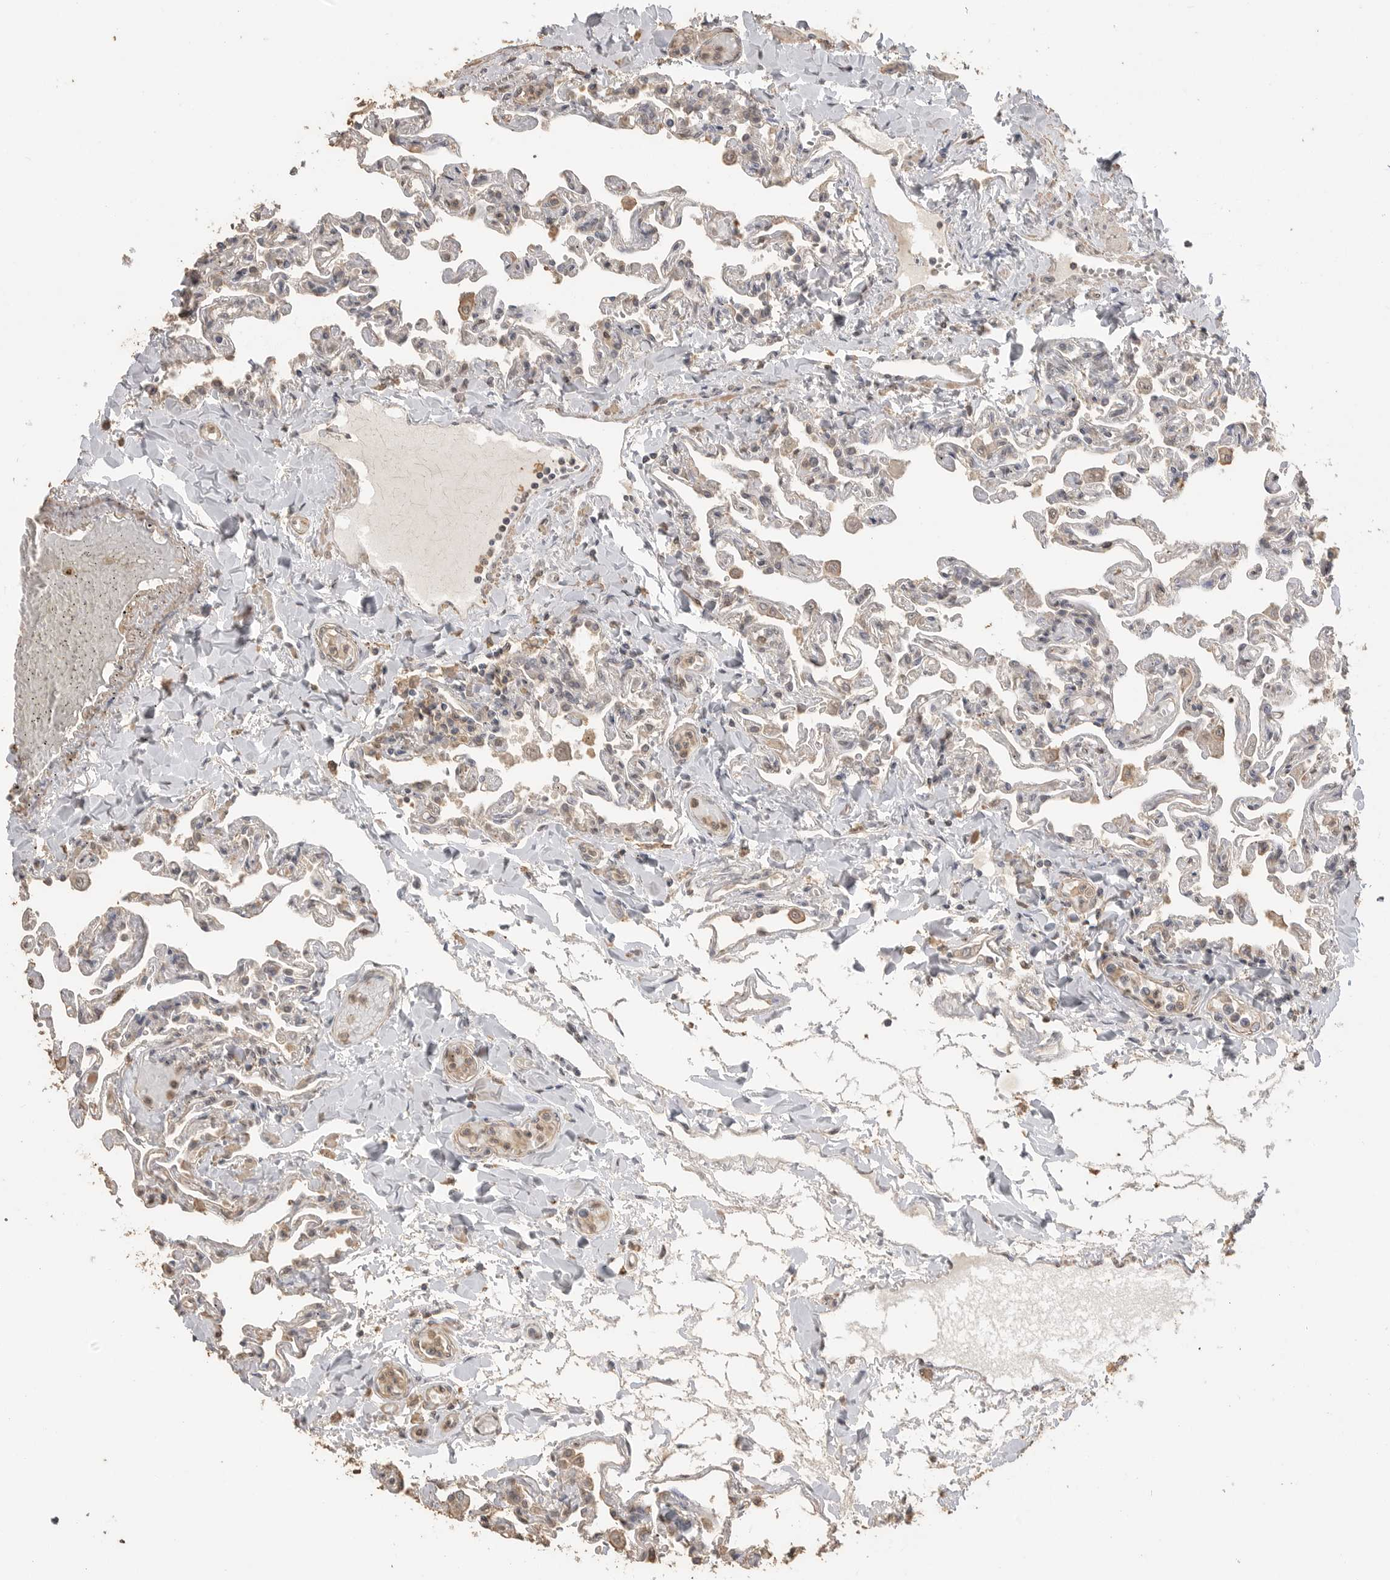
{"staining": {"intensity": "negative", "quantity": "none", "location": "none"}, "tissue": "lung", "cell_type": "Alveolar cells", "image_type": "normal", "snomed": [{"axis": "morphology", "description": "Normal tissue, NOS"}, {"axis": "topography", "description": "Lung"}], "caption": "Immunohistochemical staining of unremarkable lung demonstrates no significant staining in alveolar cells. The staining was performed using DAB to visualize the protein expression in brown, while the nuclei were stained in blue with hematoxylin (Magnification: 20x).", "gene": "MAP2K1", "patient": {"sex": "male", "age": 21}}